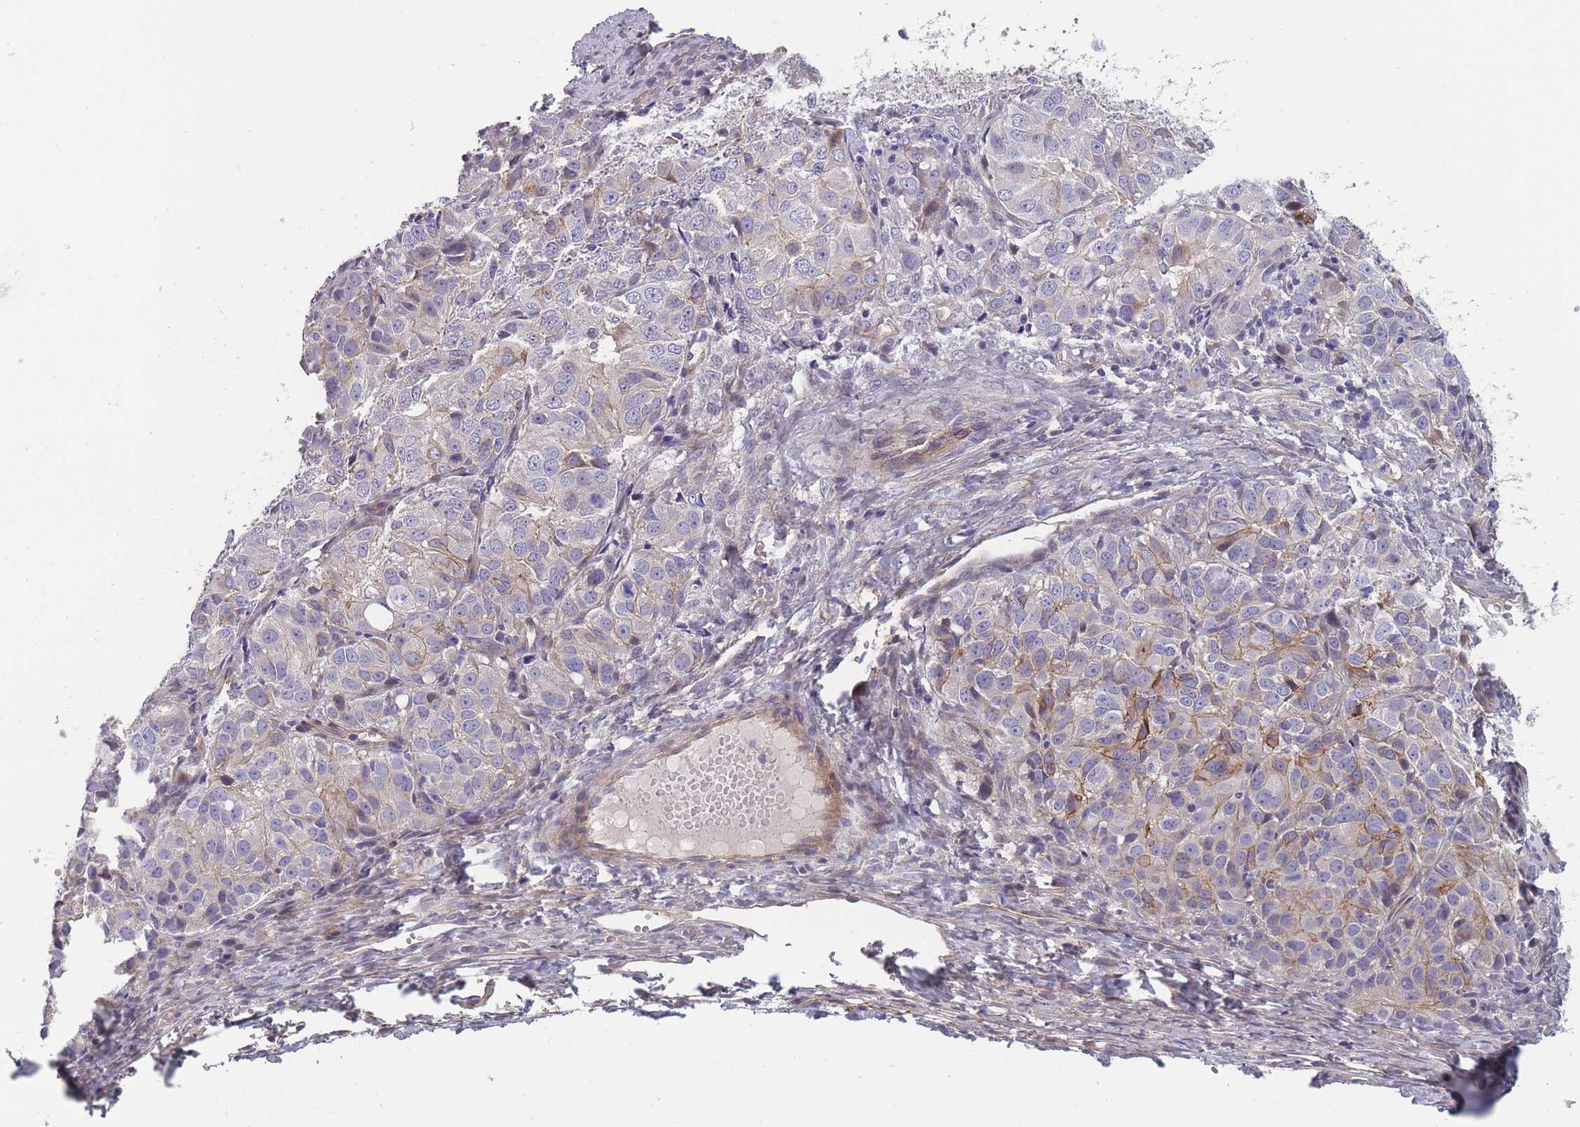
{"staining": {"intensity": "weak", "quantity": "<25%", "location": "cytoplasmic/membranous"}, "tissue": "ovarian cancer", "cell_type": "Tumor cells", "image_type": "cancer", "snomed": [{"axis": "morphology", "description": "Carcinoma, endometroid"}, {"axis": "topography", "description": "Ovary"}], "caption": "This is an immunohistochemistry micrograph of ovarian cancer. There is no expression in tumor cells.", "gene": "FAM83F", "patient": {"sex": "female", "age": 51}}